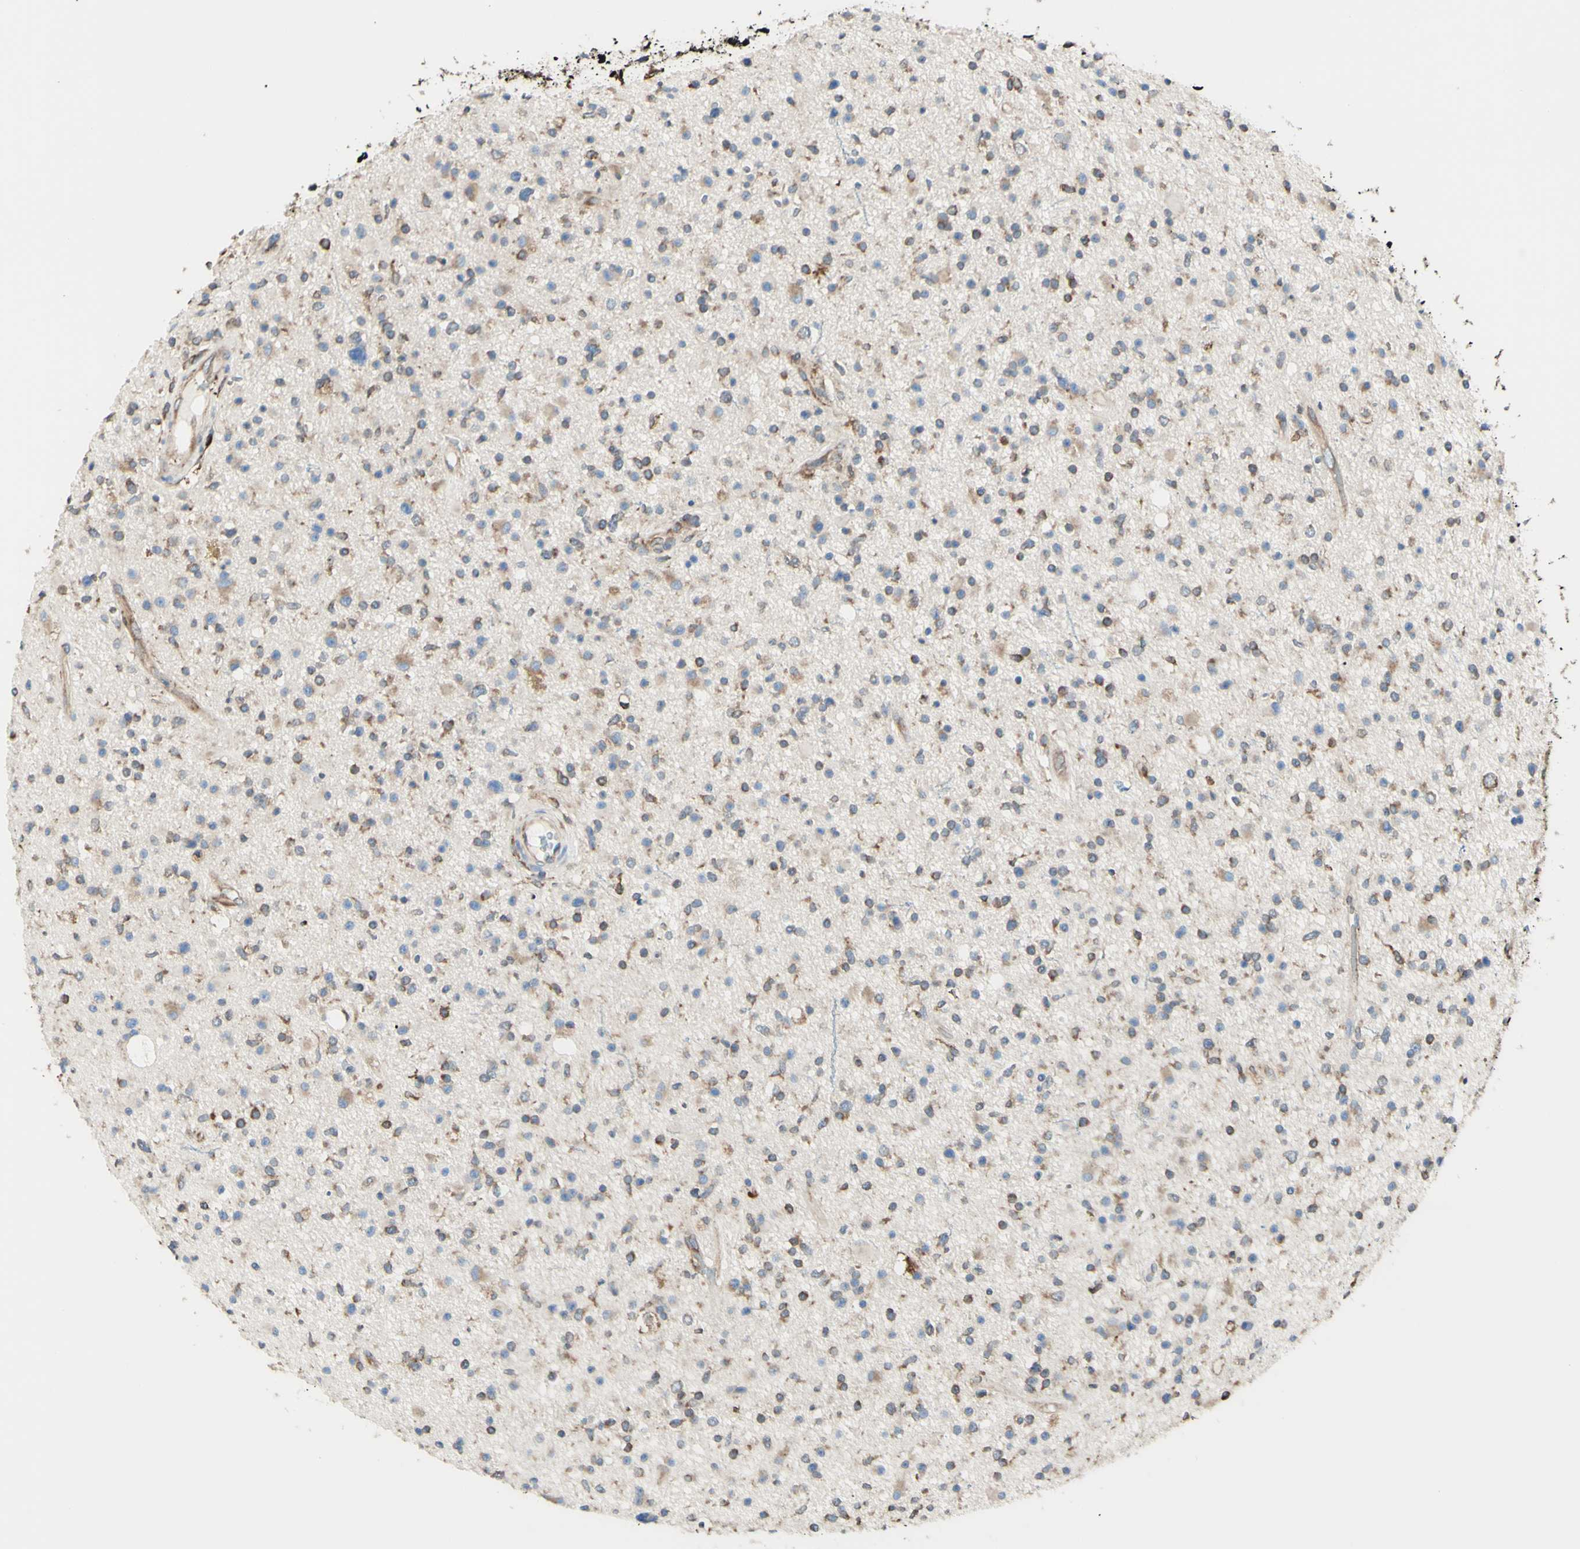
{"staining": {"intensity": "moderate", "quantity": ">75%", "location": "cytoplasmic/membranous"}, "tissue": "glioma", "cell_type": "Tumor cells", "image_type": "cancer", "snomed": [{"axis": "morphology", "description": "Glioma, malignant, High grade"}, {"axis": "topography", "description": "Brain"}], "caption": "IHC image of human malignant high-grade glioma stained for a protein (brown), which displays medium levels of moderate cytoplasmic/membranous positivity in about >75% of tumor cells.", "gene": "DNAJB11", "patient": {"sex": "male", "age": 33}}